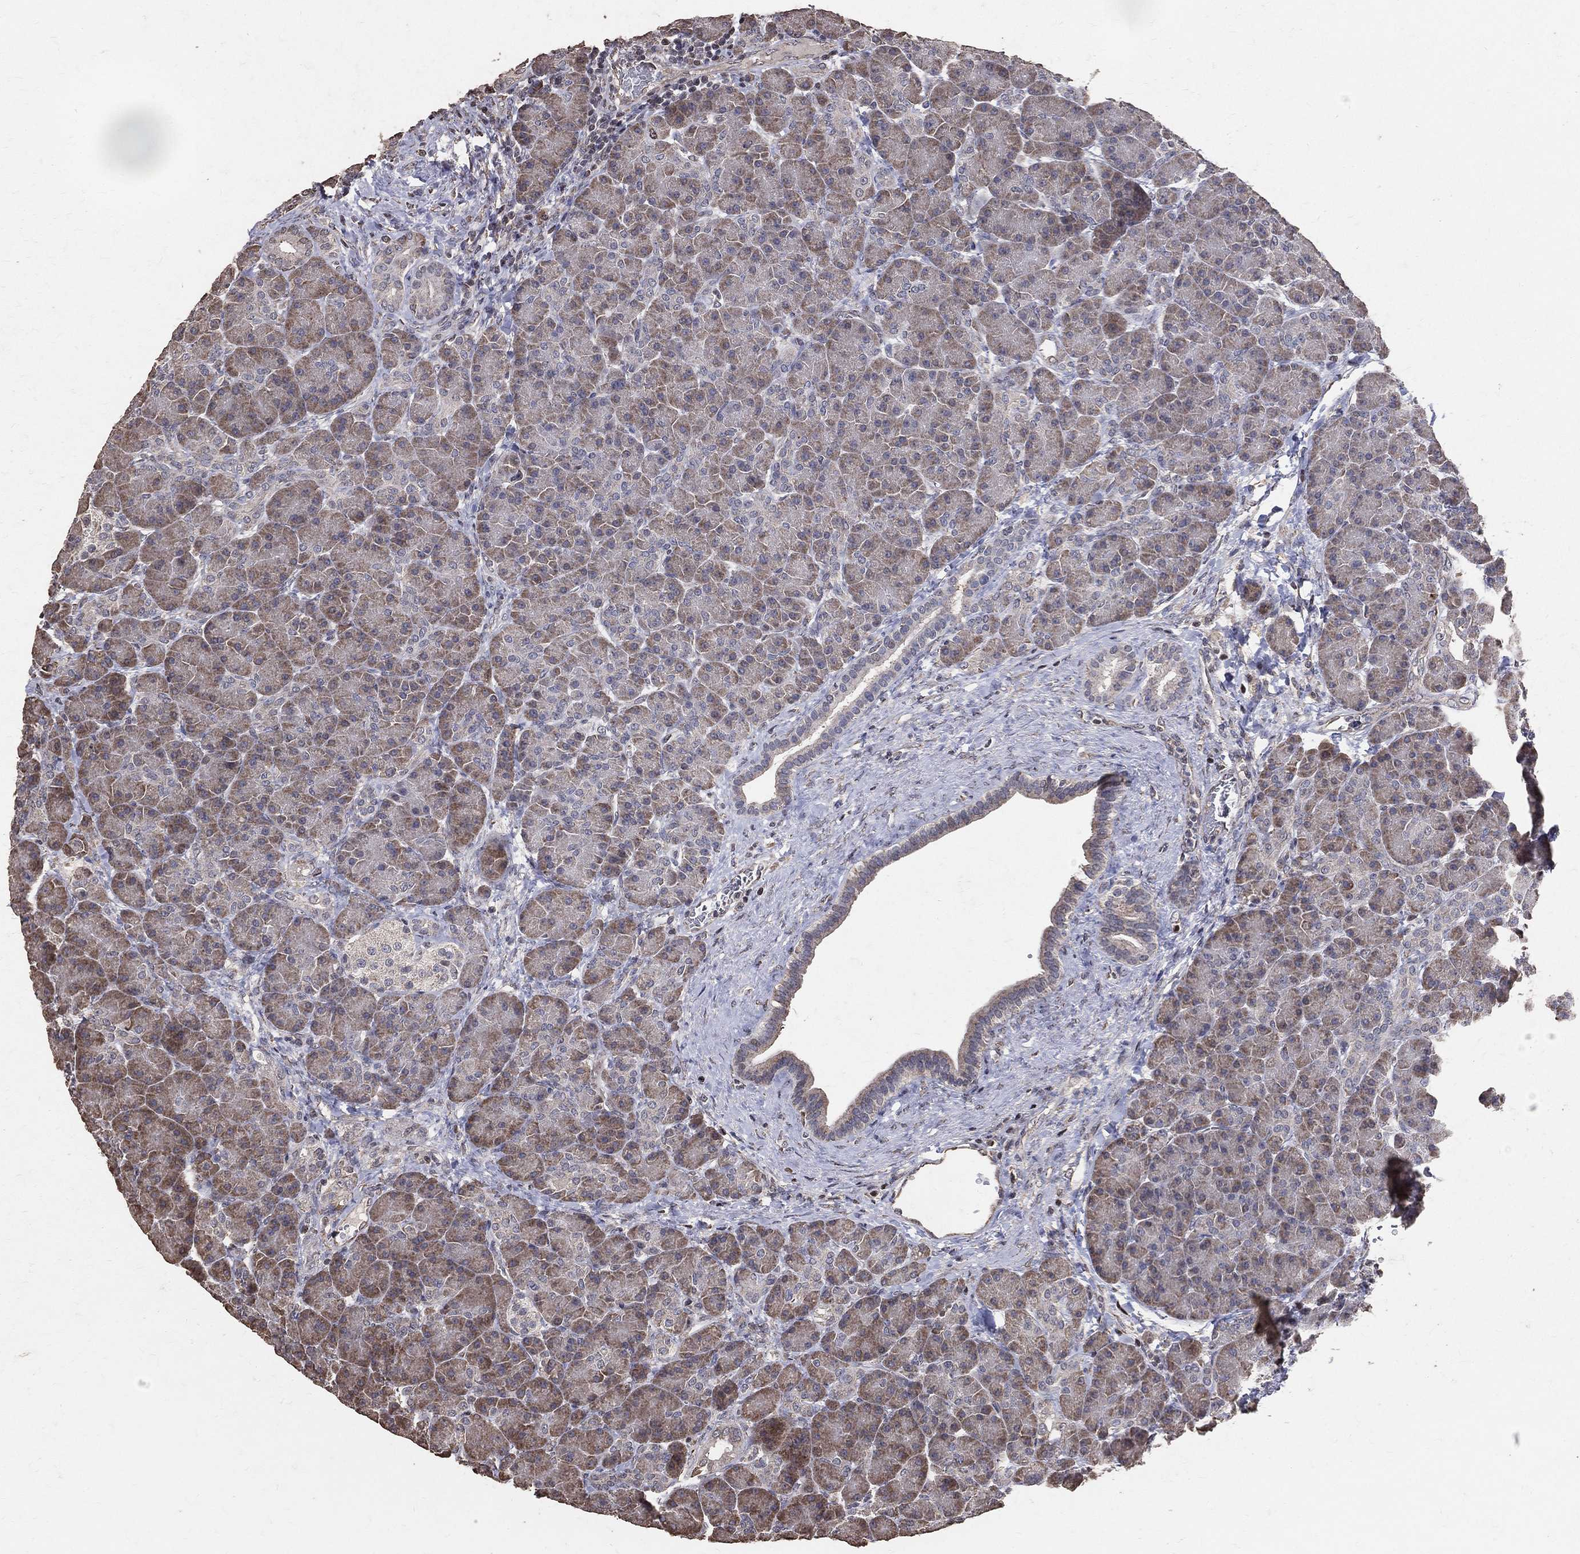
{"staining": {"intensity": "moderate", "quantity": "25%-75%", "location": "cytoplasmic/membranous"}, "tissue": "pancreas", "cell_type": "Exocrine glandular cells", "image_type": "normal", "snomed": [{"axis": "morphology", "description": "Normal tissue, NOS"}, {"axis": "topography", "description": "Pancreas"}], "caption": "A brown stain shows moderate cytoplasmic/membranous expression of a protein in exocrine glandular cells of unremarkable pancreas. (Brightfield microscopy of DAB IHC at high magnification).", "gene": "LY6K", "patient": {"sex": "female", "age": 63}}